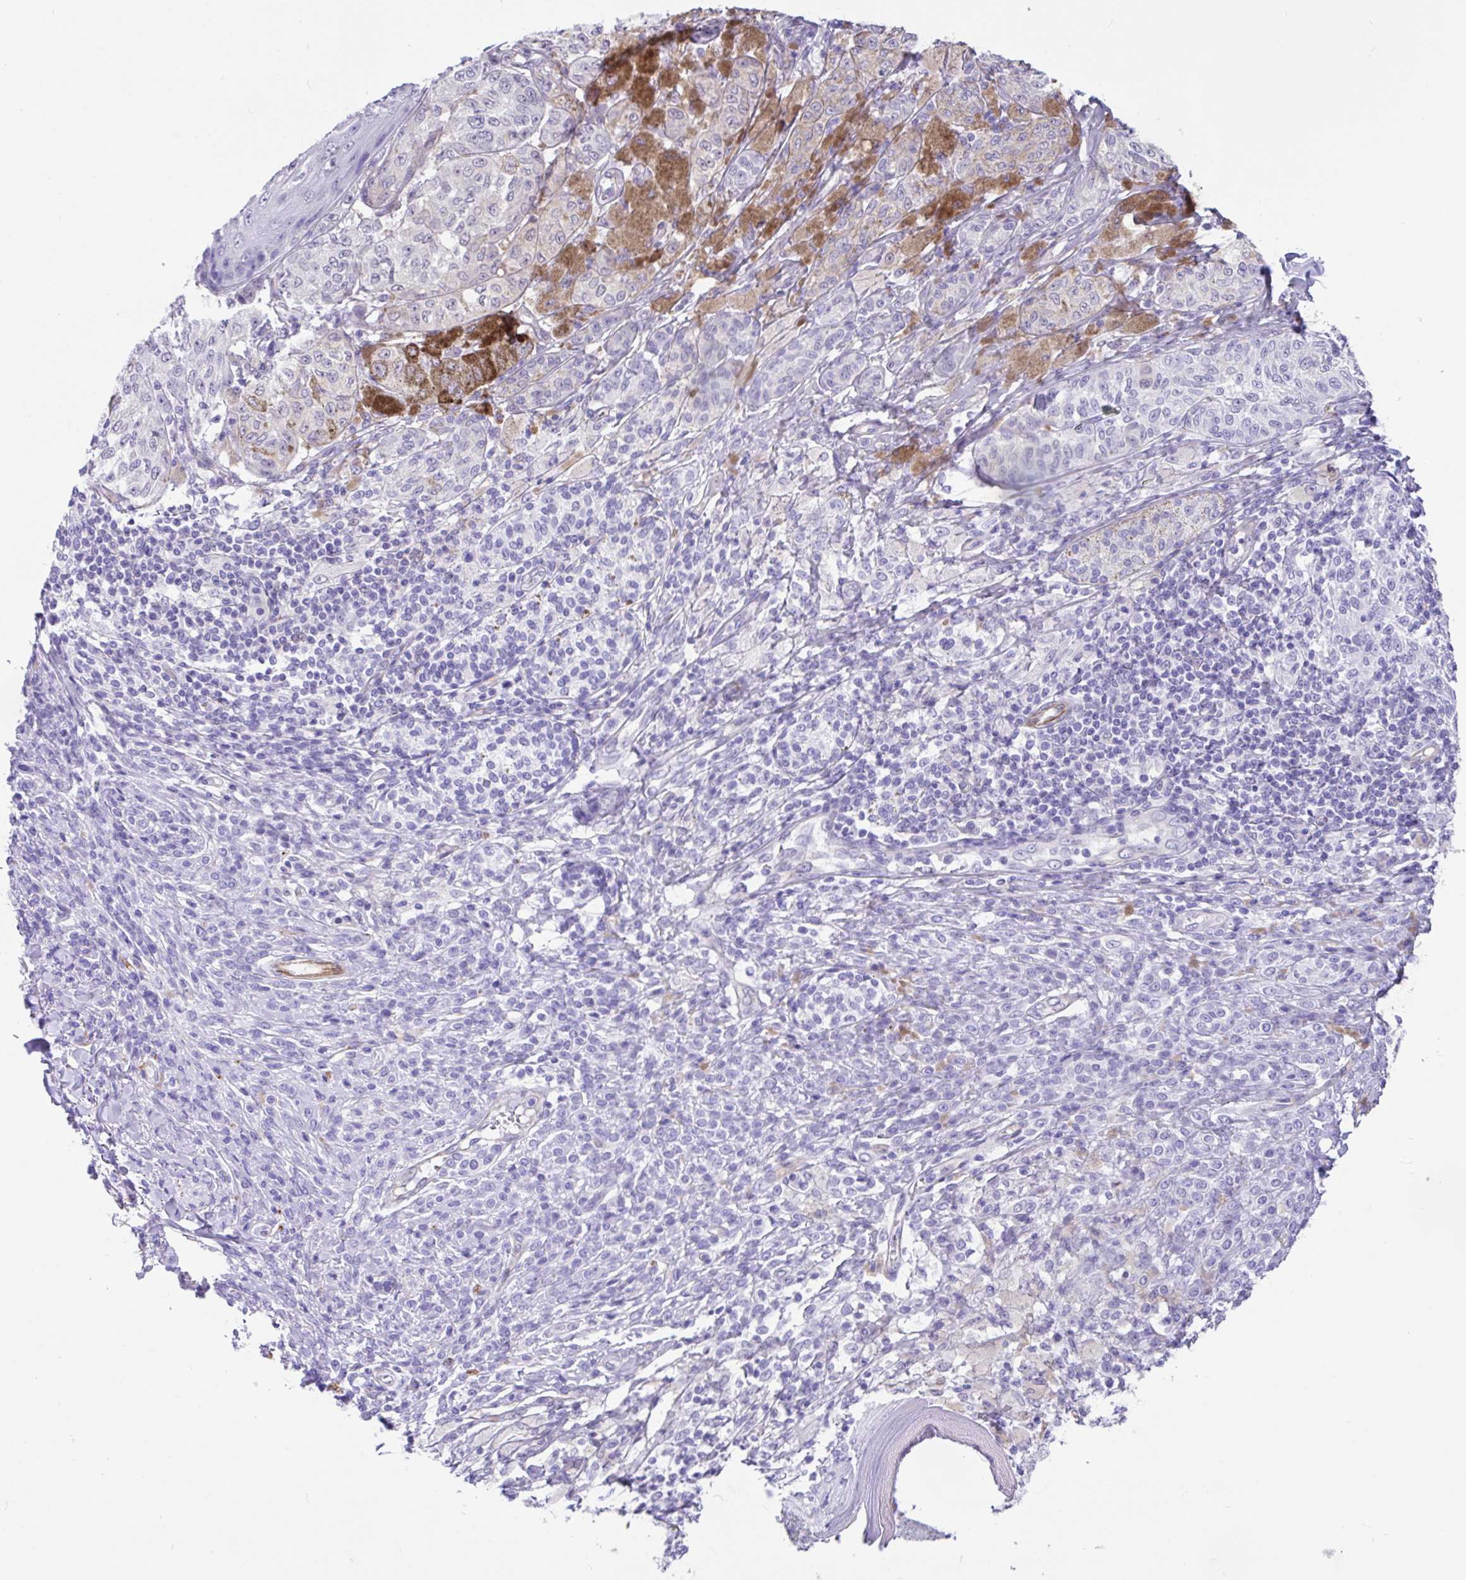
{"staining": {"intensity": "negative", "quantity": "none", "location": "none"}, "tissue": "melanoma", "cell_type": "Tumor cells", "image_type": "cancer", "snomed": [{"axis": "morphology", "description": "Malignant melanoma, NOS"}, {"axis": "topography", "description": "Skin"}], "caption": "An immunohistochemistry (IHC) photomicrograph of malignant melanoma is shown. There is no staining in tumor cells of malignant melanoma. (DAB IHC, high magnification).", "gene": "FAM107A", "patient": {"sex": "male", "age": 42}}